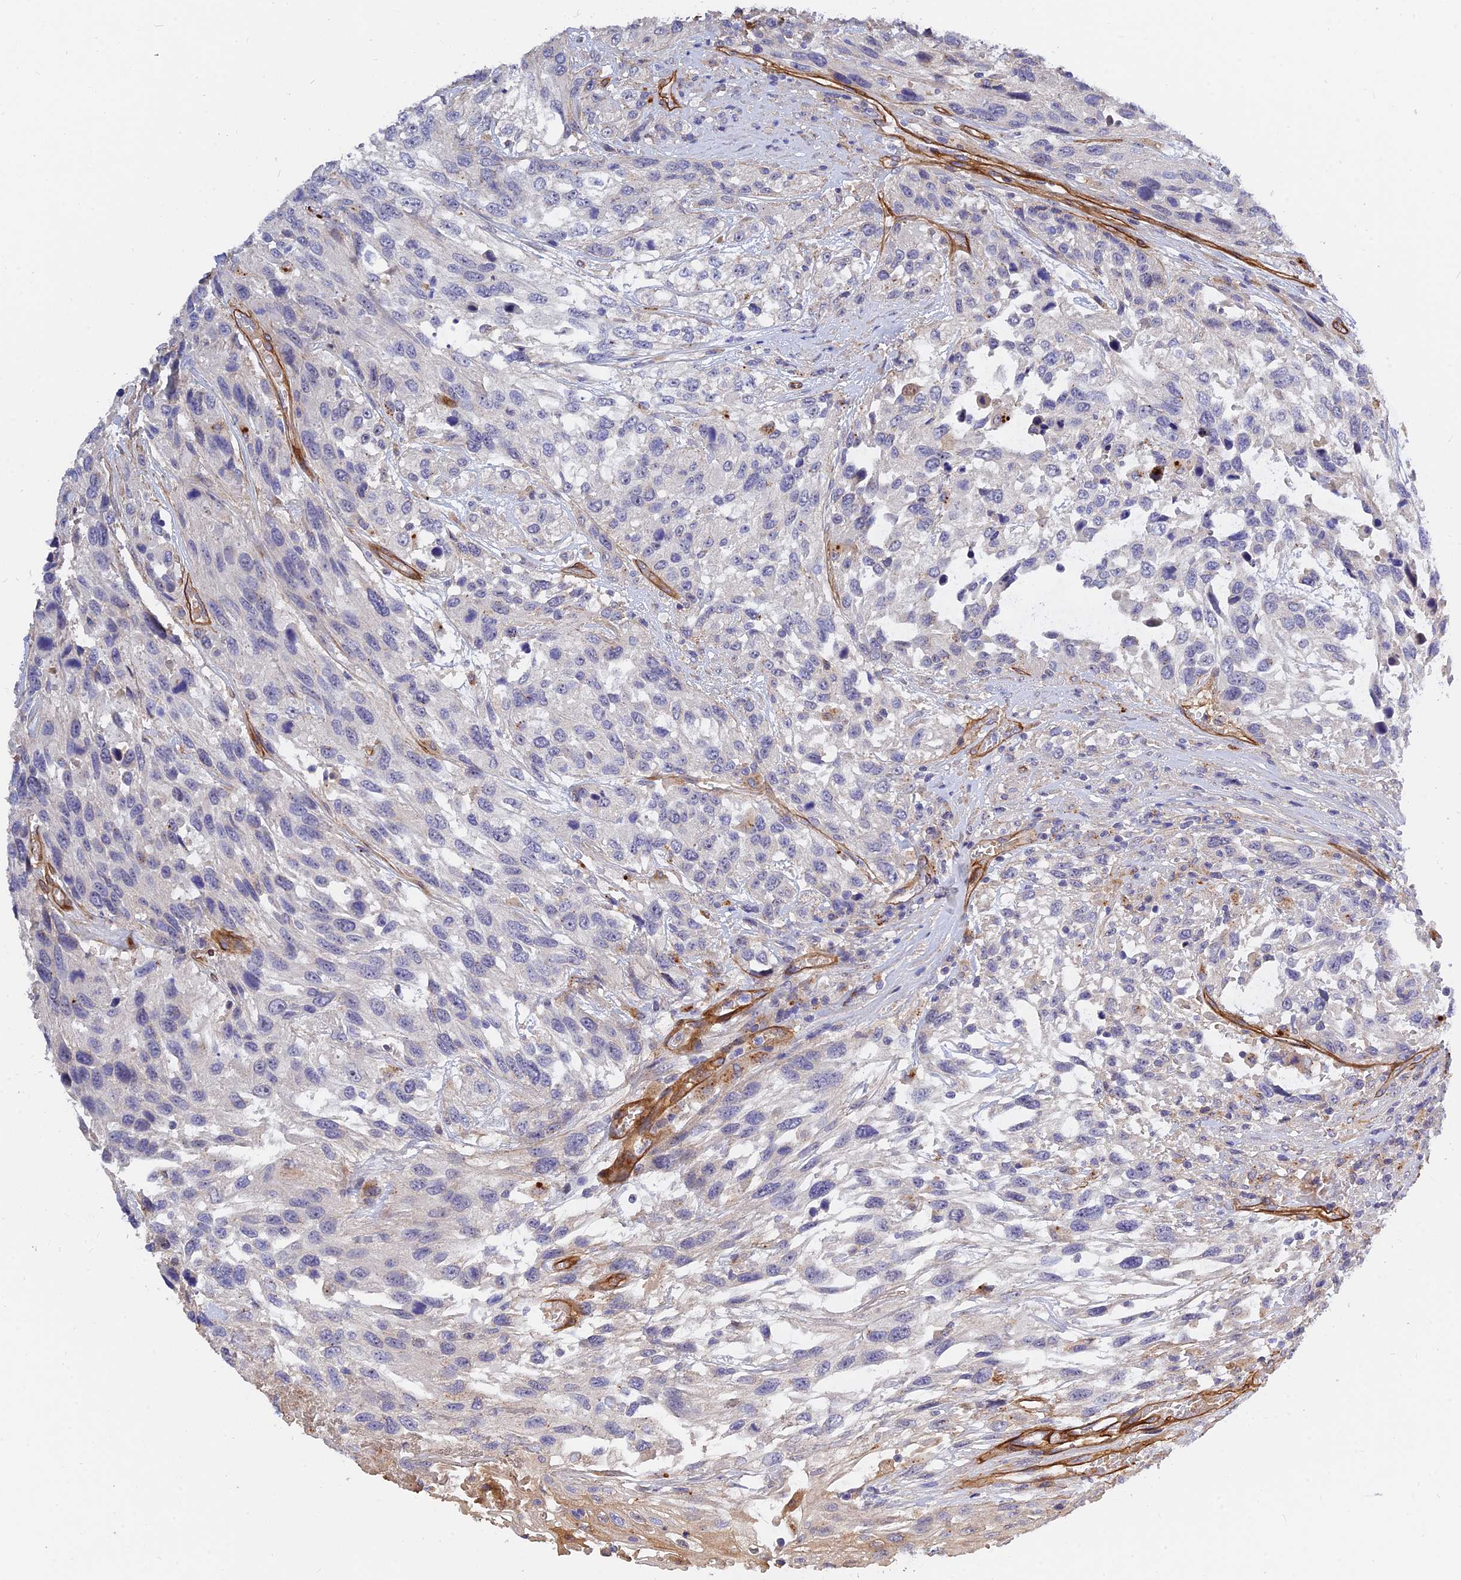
{"staining": {"intensity": "negative", "quantity": "none", "location": "none"}, "tissue": "urothelial cancer", "cell_type": "Tumor cells", "image_type": "cancer", "snomed": [{"axis": "morphology", "description": "Urothelial carcinoma, High grade"}, {"axis": "topography", "description": "Urinary bladder"}], "caption": "A high-resolution histopathology image shows immunohistochemistry (IHC) staining of high-grade urothelial carcinoma, which exhibits no significant staining in tumor cells.", "gene": "MRPL35", "patient": {"sex": "female", "age": 70}}